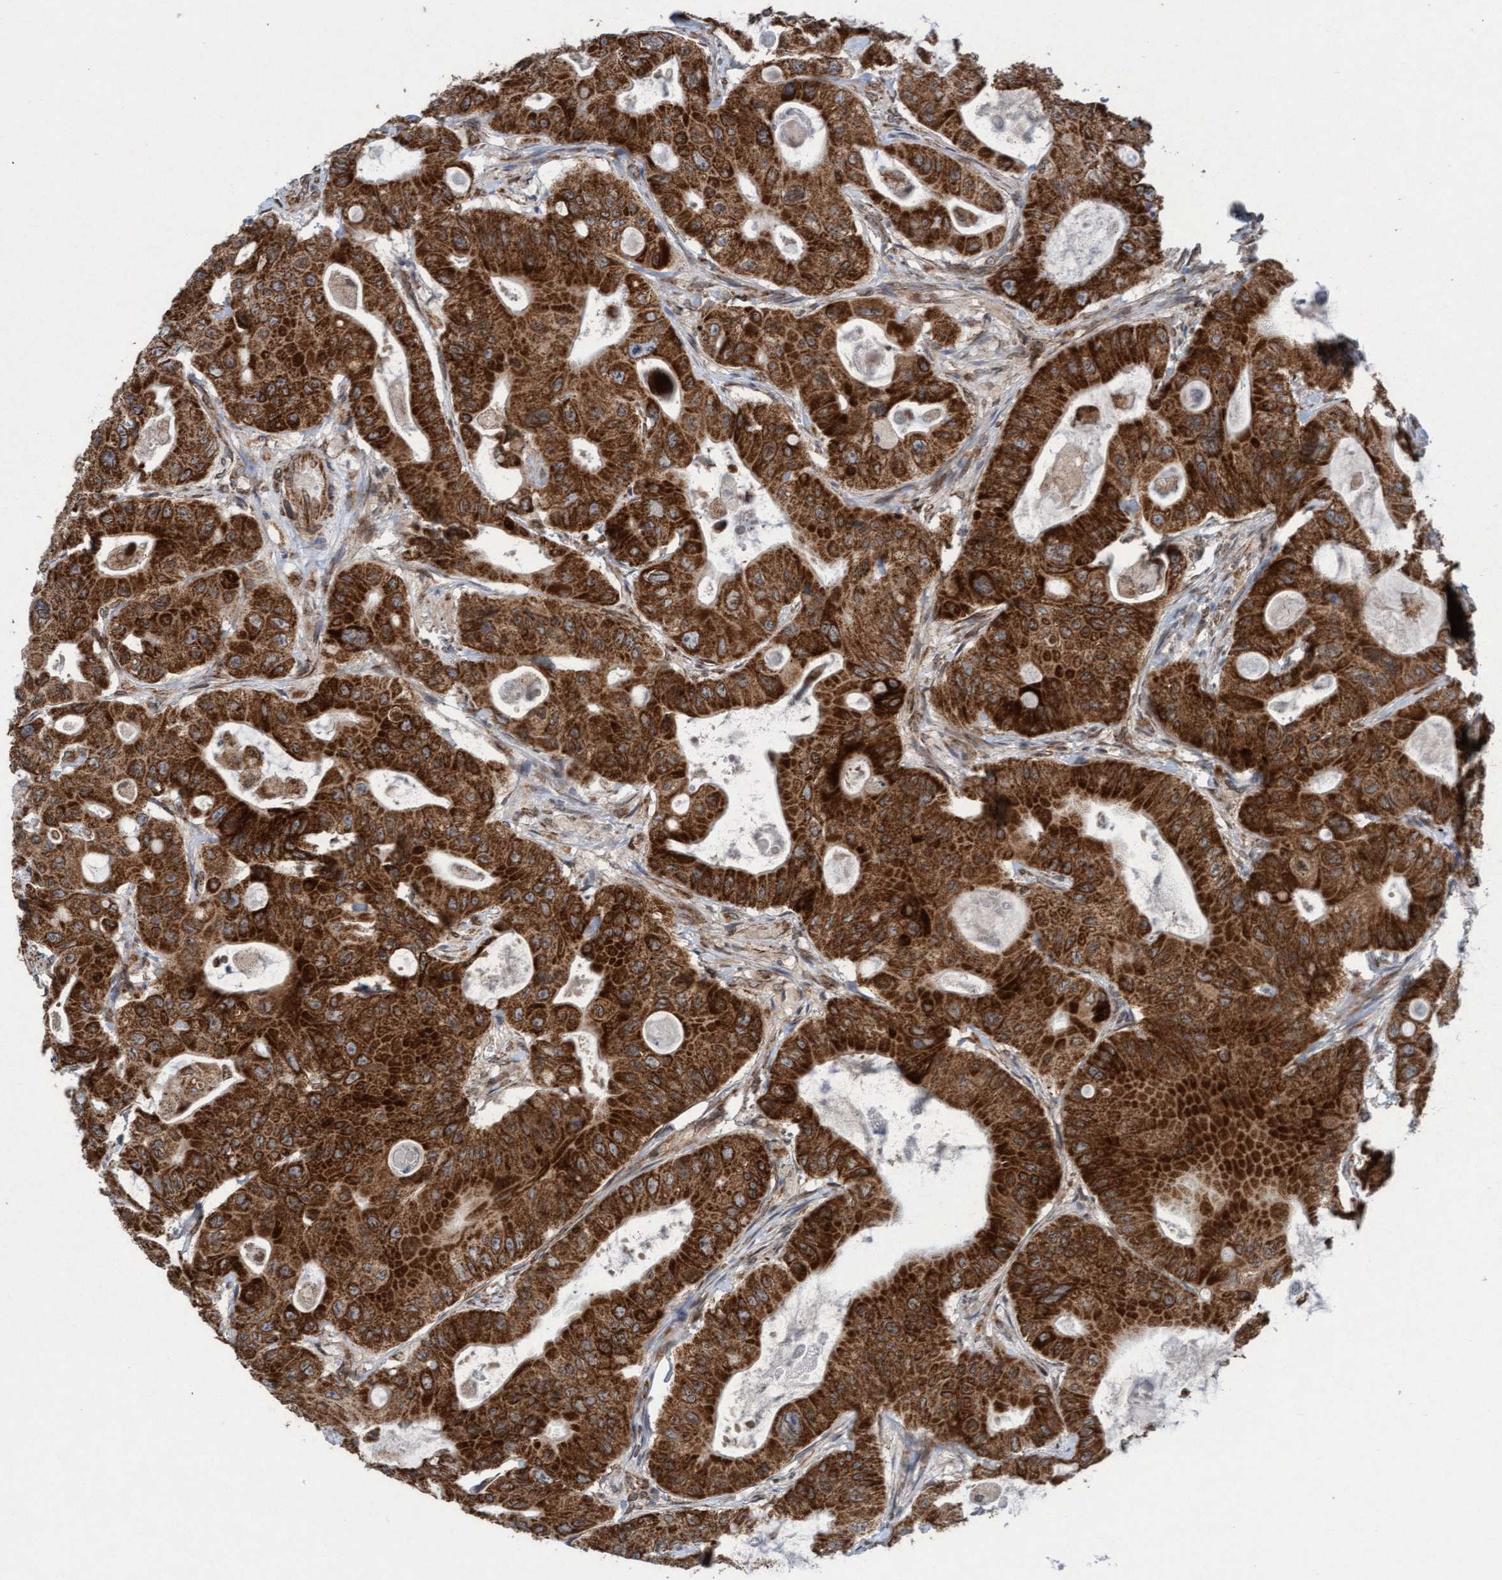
{"staining": {"intensity": "strong", "quantity": ">75%", "location": "cytoplasmic/membranous"}, "tissue": "colorectal cancer", "cell_type": "Tumor cells", "image_type": "cancer", "snomed": [{"axis": "morphology", "description": "Adenocarcinoma, NOS"}, {"axis": "topography", "description": "Colon"}], "caption": "A high-resolution image shows immunohistochemistry (IHC) staining of adenocarcinoma (colorectal), which displays strong cytoplasmic/membranous positivity in about >75% of tumor cells.", "gene": "MRPS23", "patient": {"sex": "female", "age": 46}}